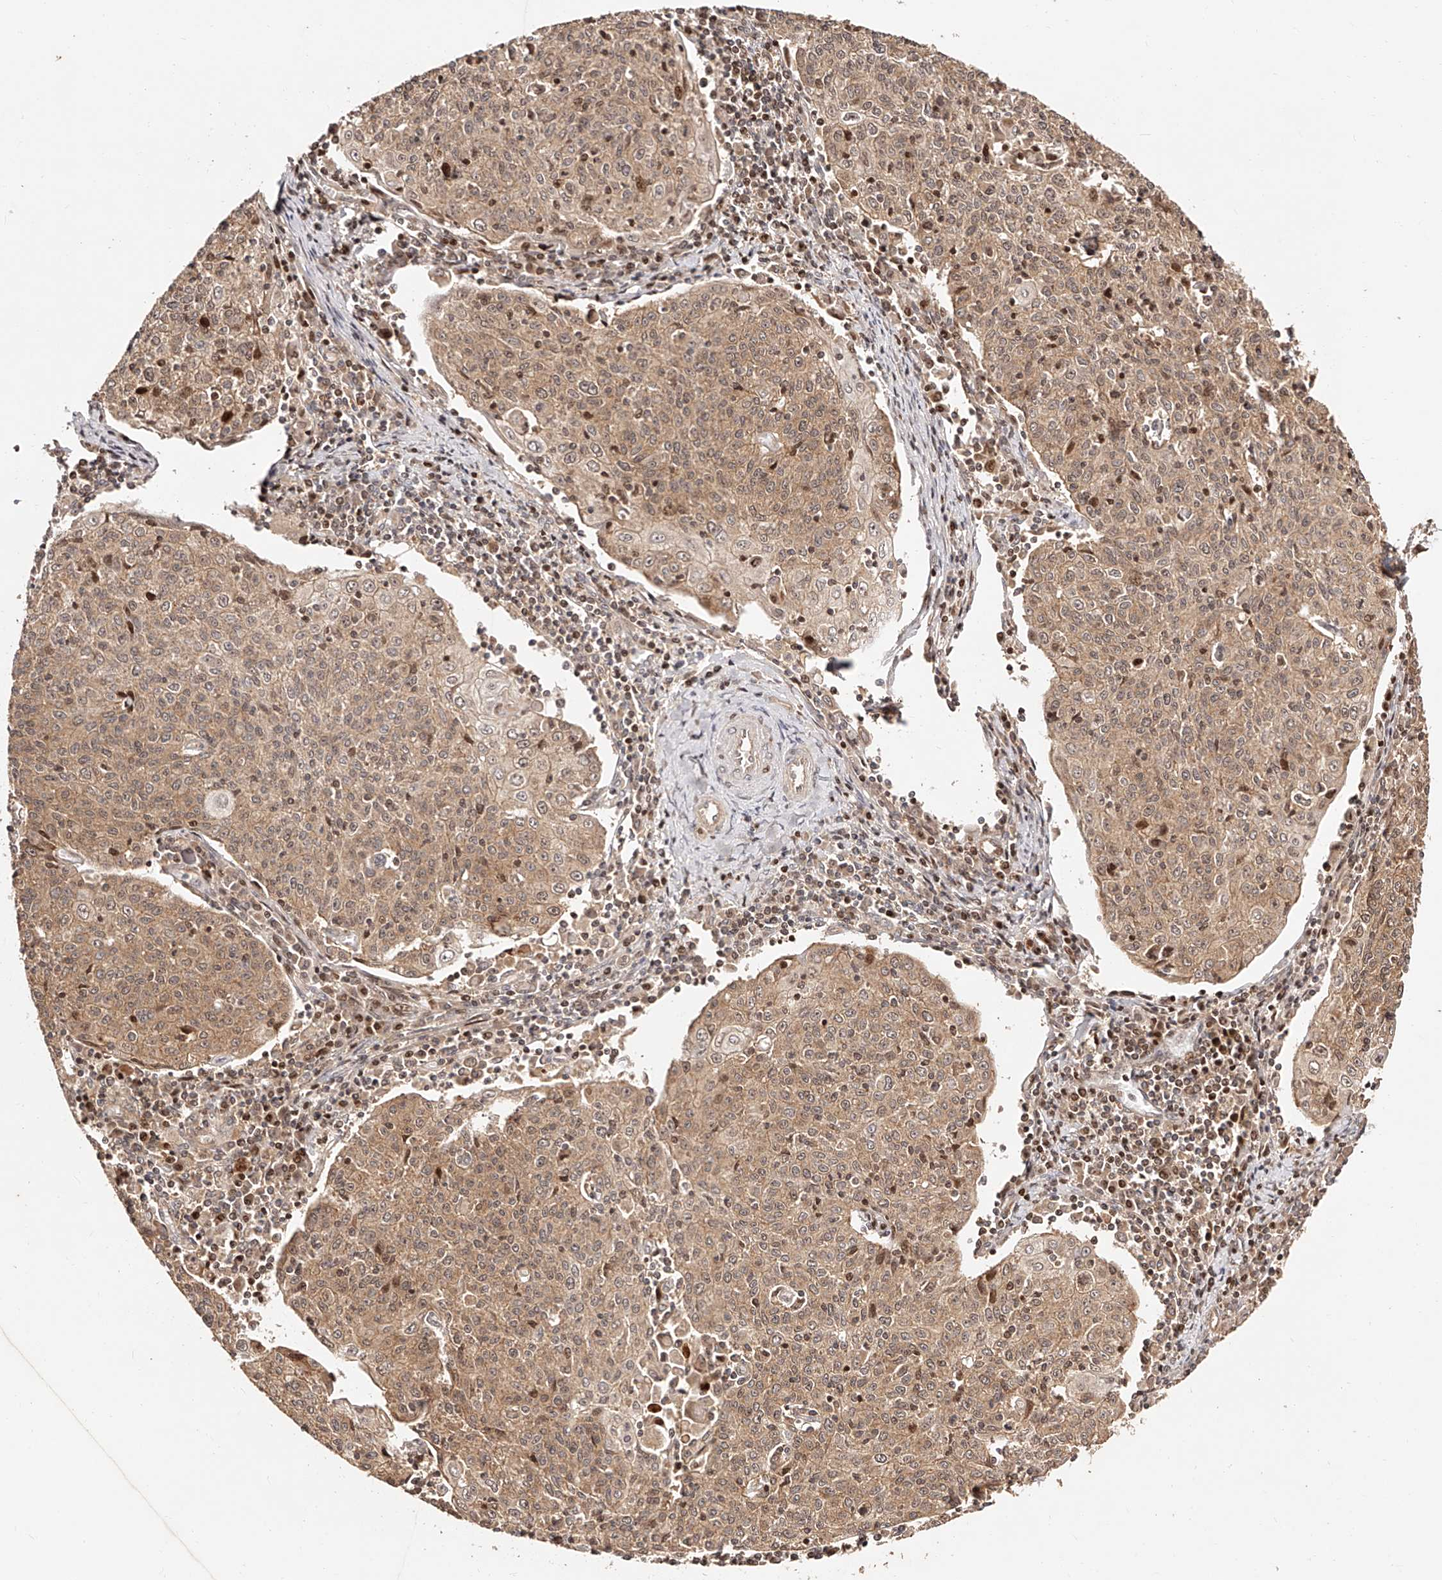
{"staining": {"intensity": "moderate", "quantity": ">75%", "location": "cytoplasmic/membranous"}, "tissue": "cervical cancer", "cell_type": "Tumor cells", "image_type": "cancer", "snomed": [{"axis": "morphology", "description": "Squamous cell carcinoma, NOS"}, {"axis": "topography", "description": "Cervix"}], "caption": "This is a photomicrograph of immunohistochemistry staining of squamous cell carcinoma (cervical), which shows moderate staining in the cytoplasmic/membranous of tumor cells.", "gene": "PFDN2", "patient": {"sex": "female", "age": 48}}